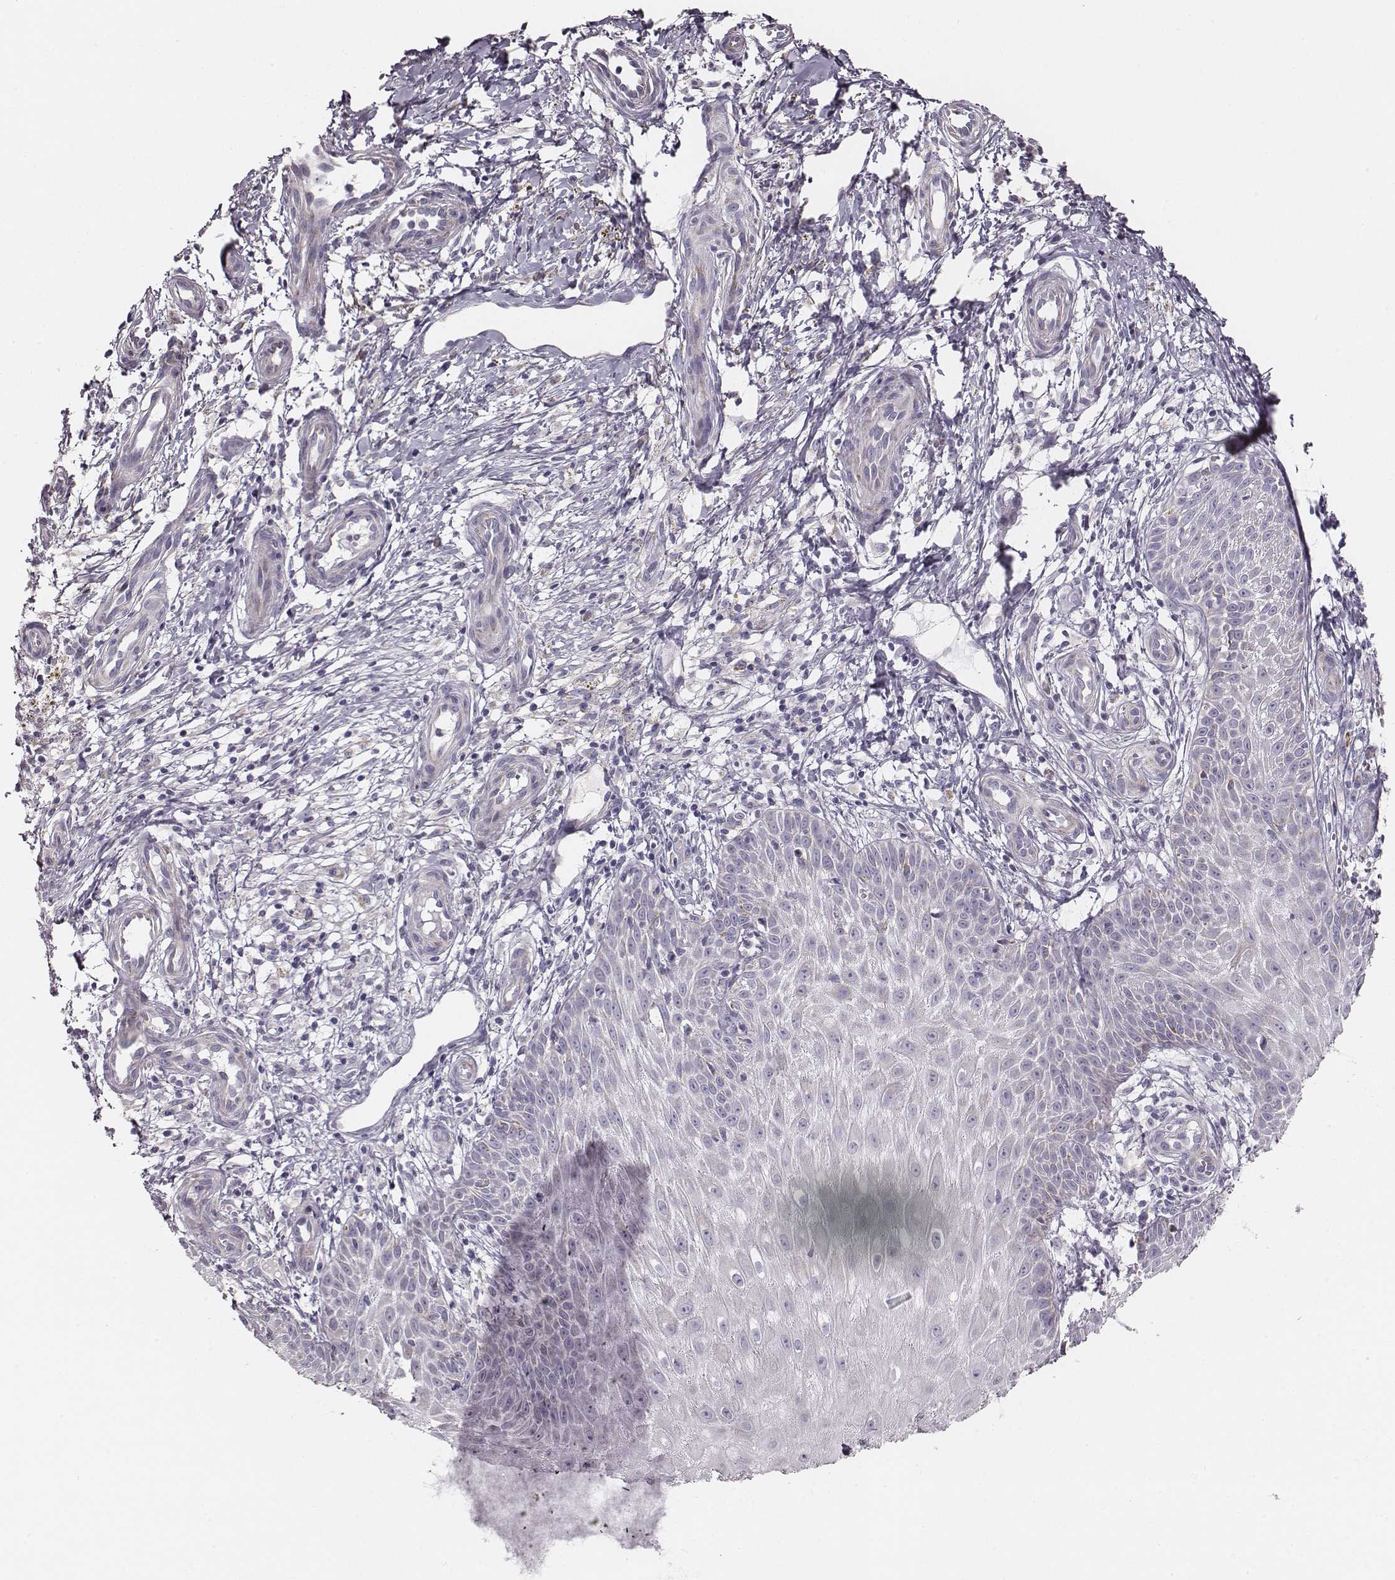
{"staining": {"intensity": "negative", "quantity": "none", "location": "none"}, "tissue": "melanoma", "cell_type": "Tumor cells", "image_type": "cancer", "snomed": [{"axis": "morphology", "description": "Malignant melanoma, NOS"}, {"axis": "topography", "description": "Skin"}], "caption": "High magnification brightfield microscopy of malignant melanoma stained with DAB (3,3'-diaminobenzidine) (brown) and counterstained with hematoxylin (blue): tumor cells show no significant expression.", "gene": "UBL4B", "patient": {"sex": "female", "age": 53}}